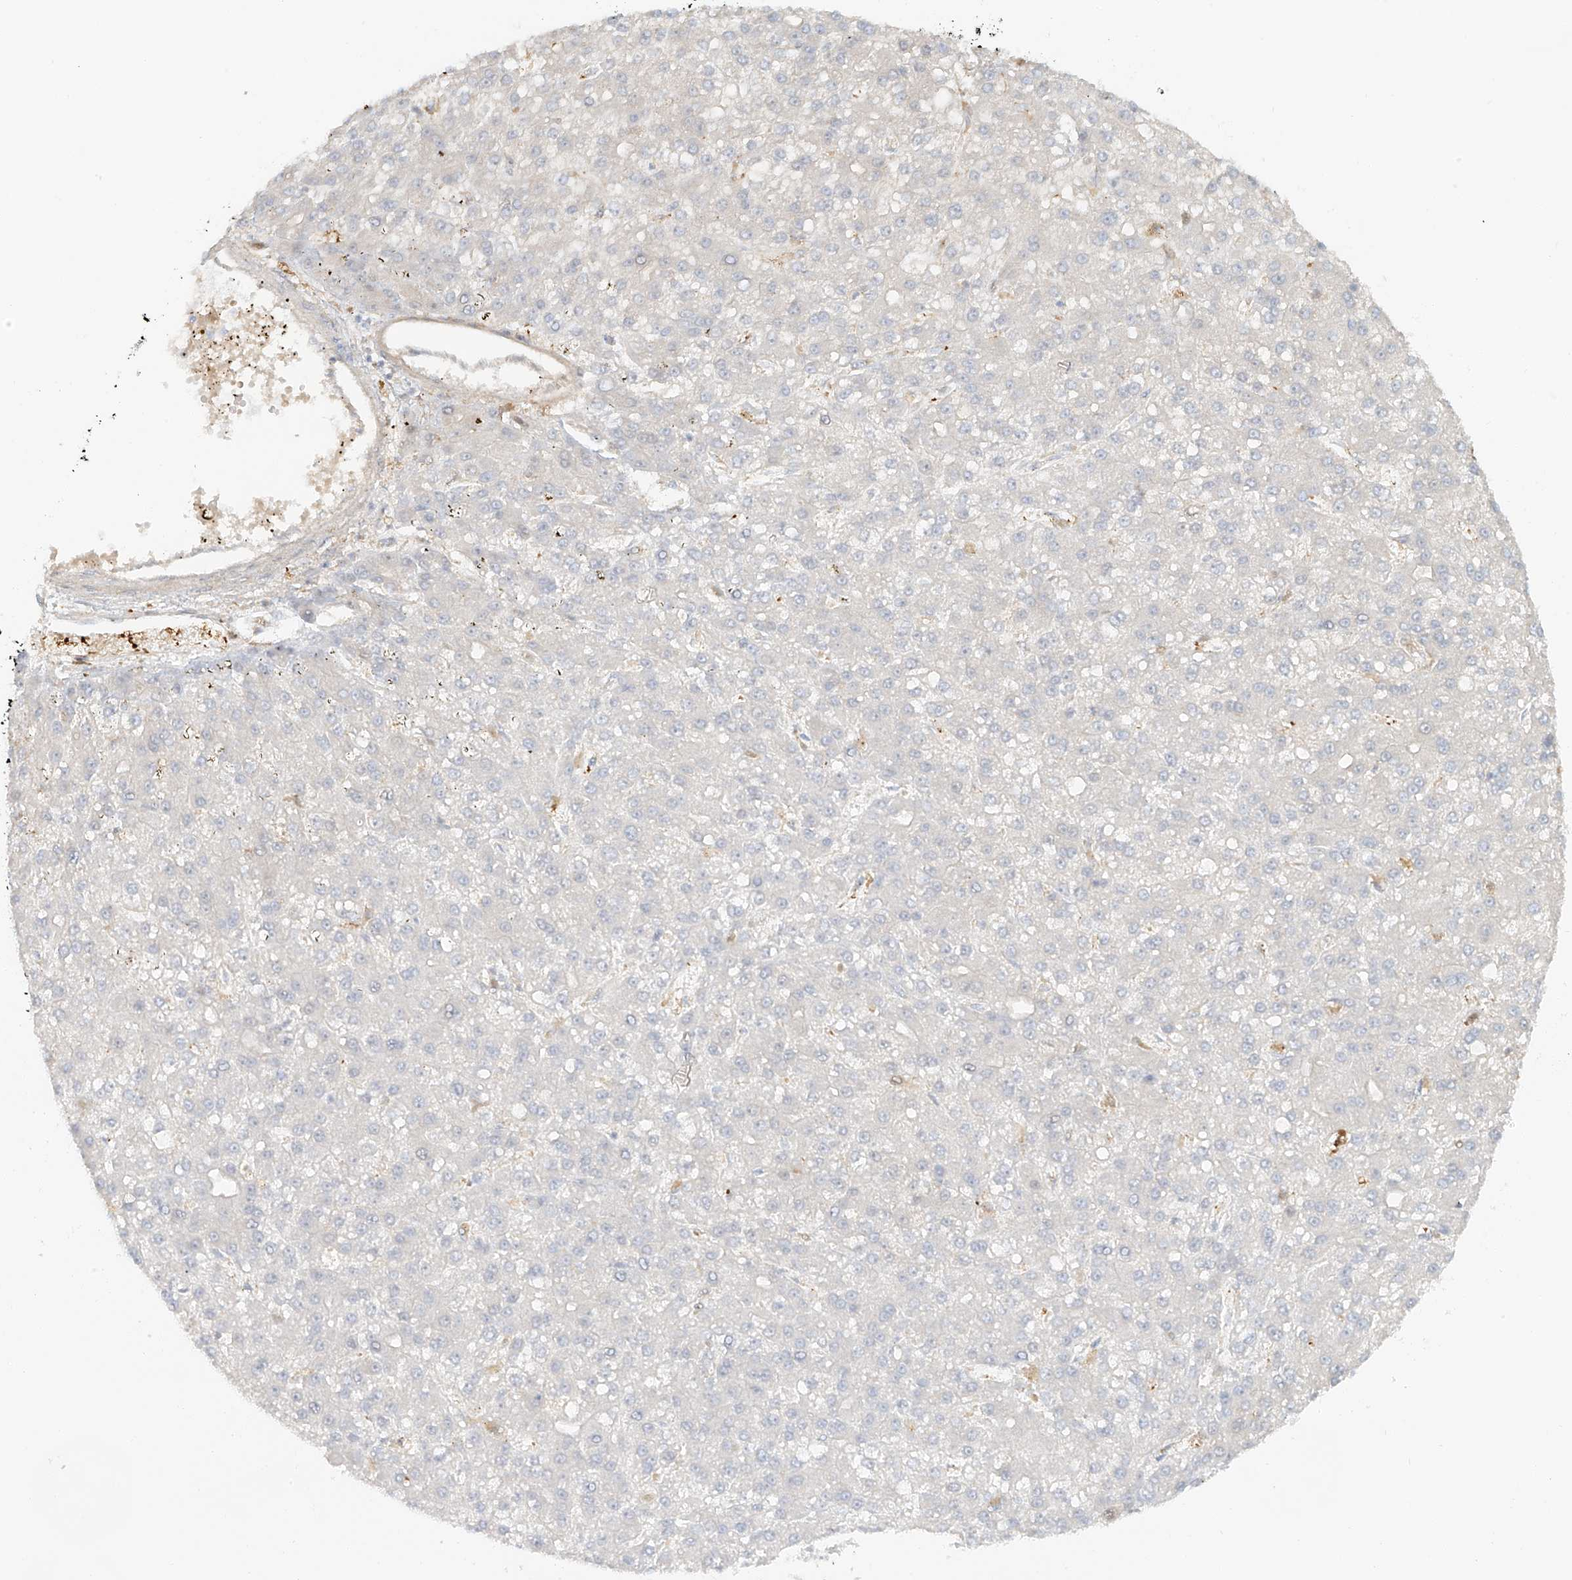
{"staining": {"intensity": "negative", "quantity": "none", "location": "none"}, "tissue": "liver cancer", "cell_type": "Tumor cells", "image_type": "cancer", "snomed": [{"axis": "morphology", "description": "Carcinoma, Hepatocellular, NOS"}, {"axis": "topography", "description": "Liver"}], "caption": "Immunohistochemical staining of human liver cancer (hepatocellular carcinoma) reveals no significant staining in tumor cells.", "gene": "UPK1B", "patient": {"sex": "male", "age": 67}}